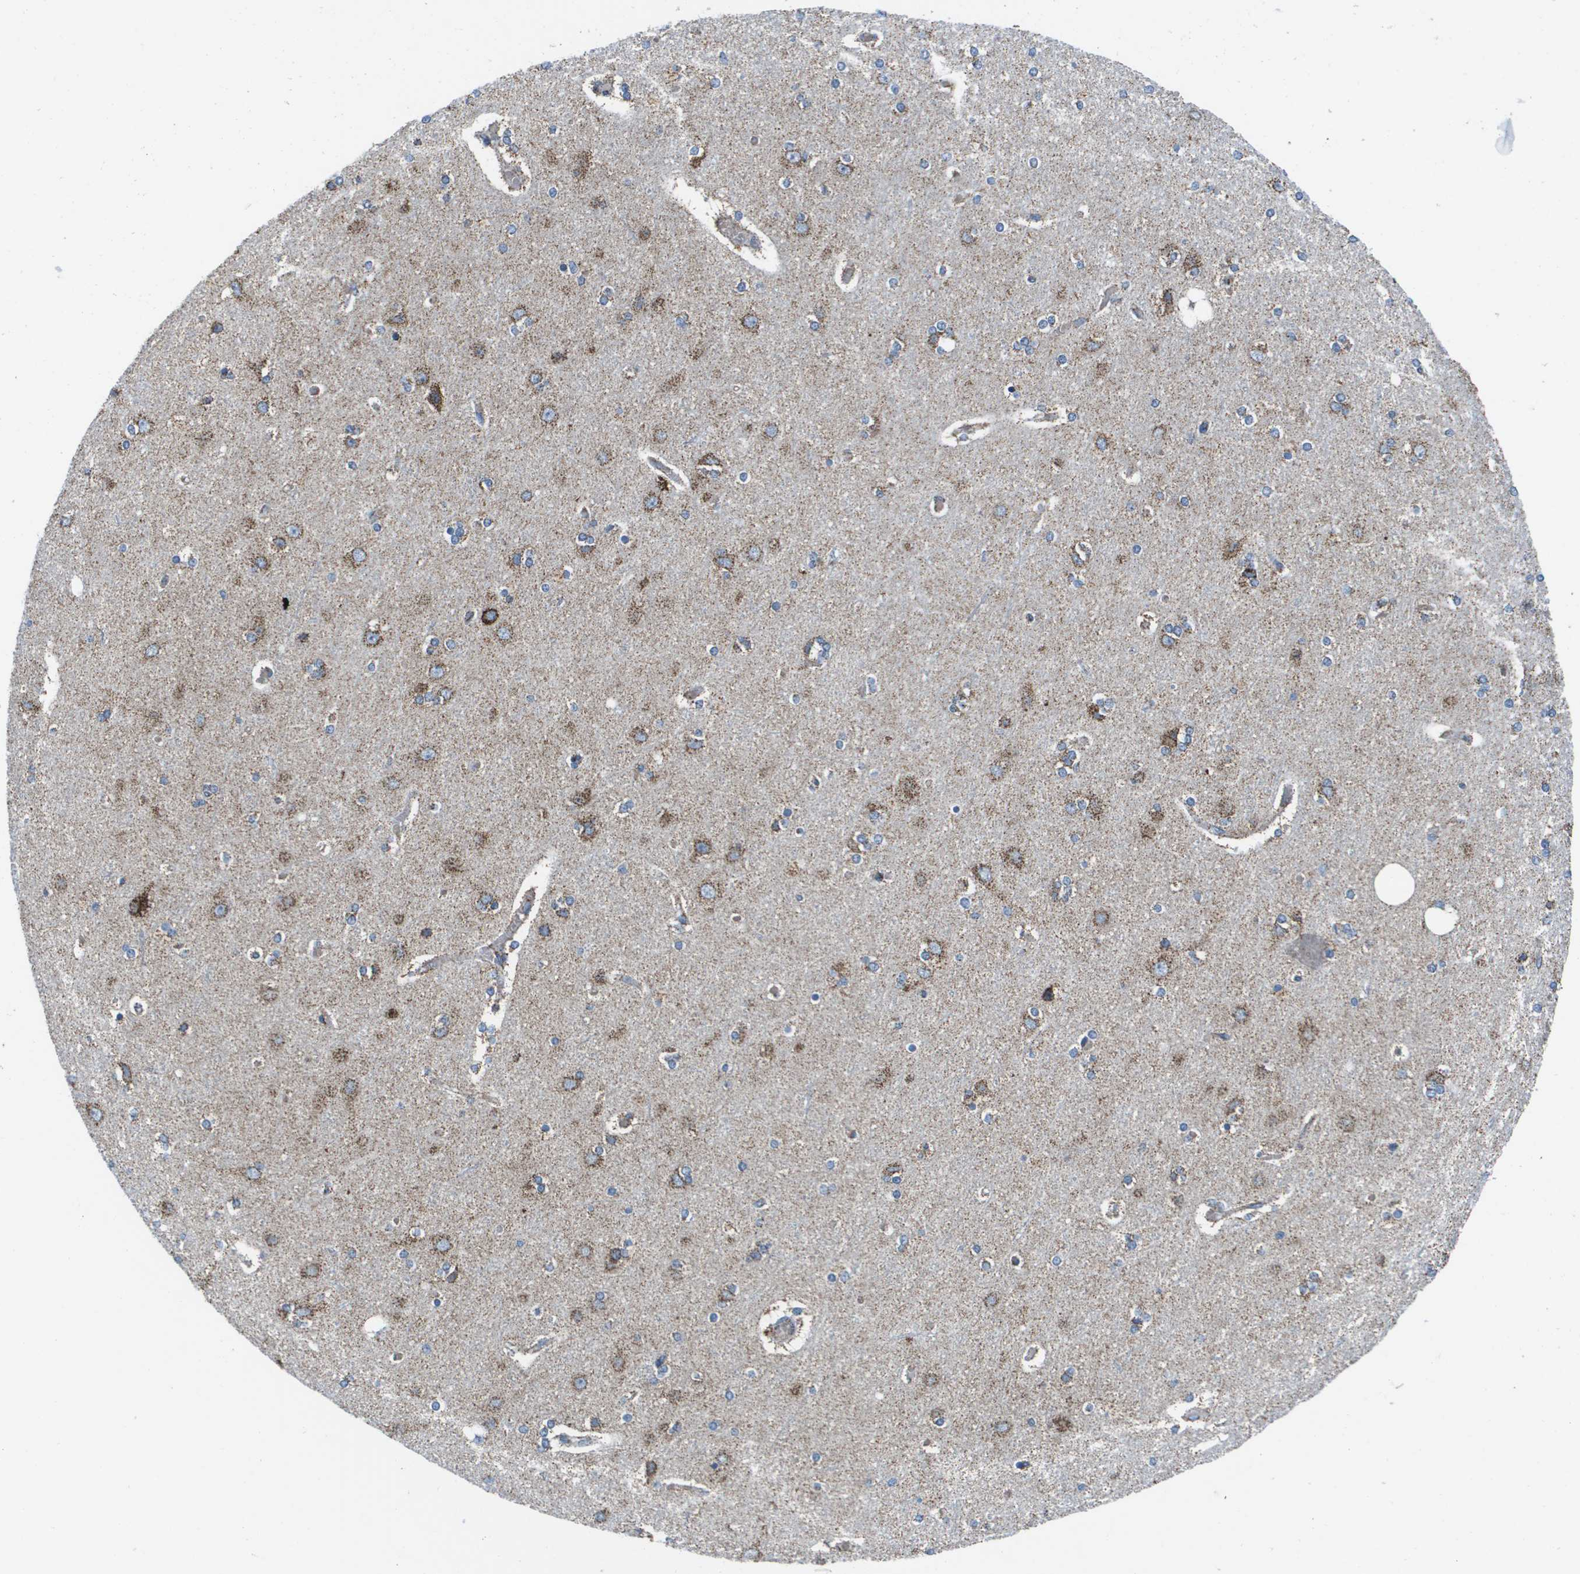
{"staining": {"intensity": "negative", "quantity": "none", "location": "none"}, "tissue": "cerebral cortex", "cell_type": "Endothelial cells", "image_type": "normal", "snomed": [{"axis": "morphology", "description": "Normal tissue, NOS"}, {"axis": "topography", "description": "Cerebral cortex"}], "caption": "Protein analysis of normal cerebral cortex reveals no significant positivity in endothelial cells. Nuclei are stained in blue.", "gene": "ATP5F1B", "patient": {"sex": "female", "age": 54}}